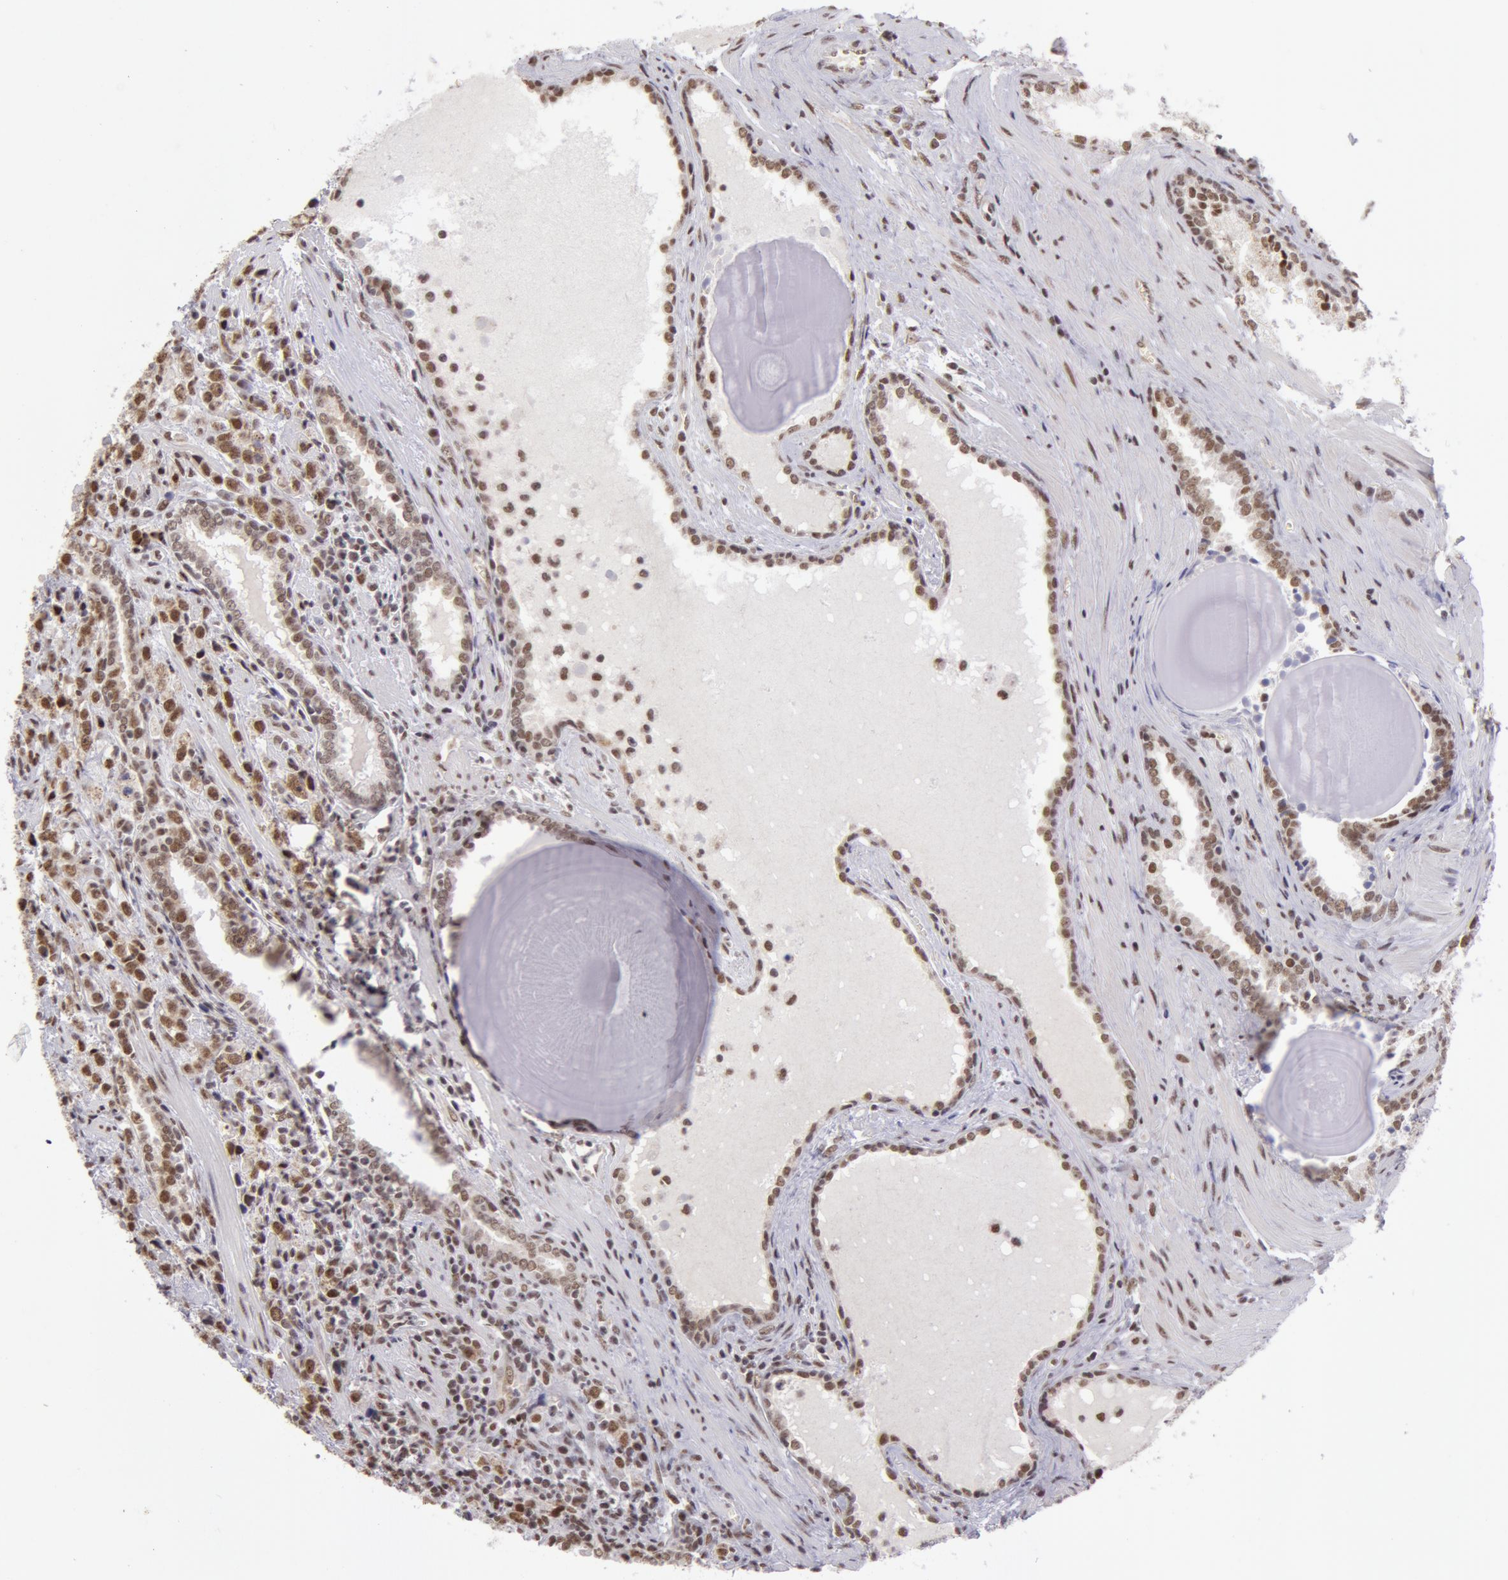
{"staining": {"intensity": "moderate", "quantity": ">75%", "location": "nuclear"}, "tissue": "prostate cancer", "cell_type": "Tumor cells", "image_type": "cancer", "snomed": [{"axis": "morphology", "description": "Adenocarcinoma, High grade"}, {"axis": "topography", "description": "Prostate"}], "caption": "High-power microscopy captured an IHC image of prostate cancer (high-grade adenocarcinoma), revealing moderate nuclear staining in approximately >75% of tumor cells.", "gene": "VRTN", "patient": {"sex": "male", "age": 71}}